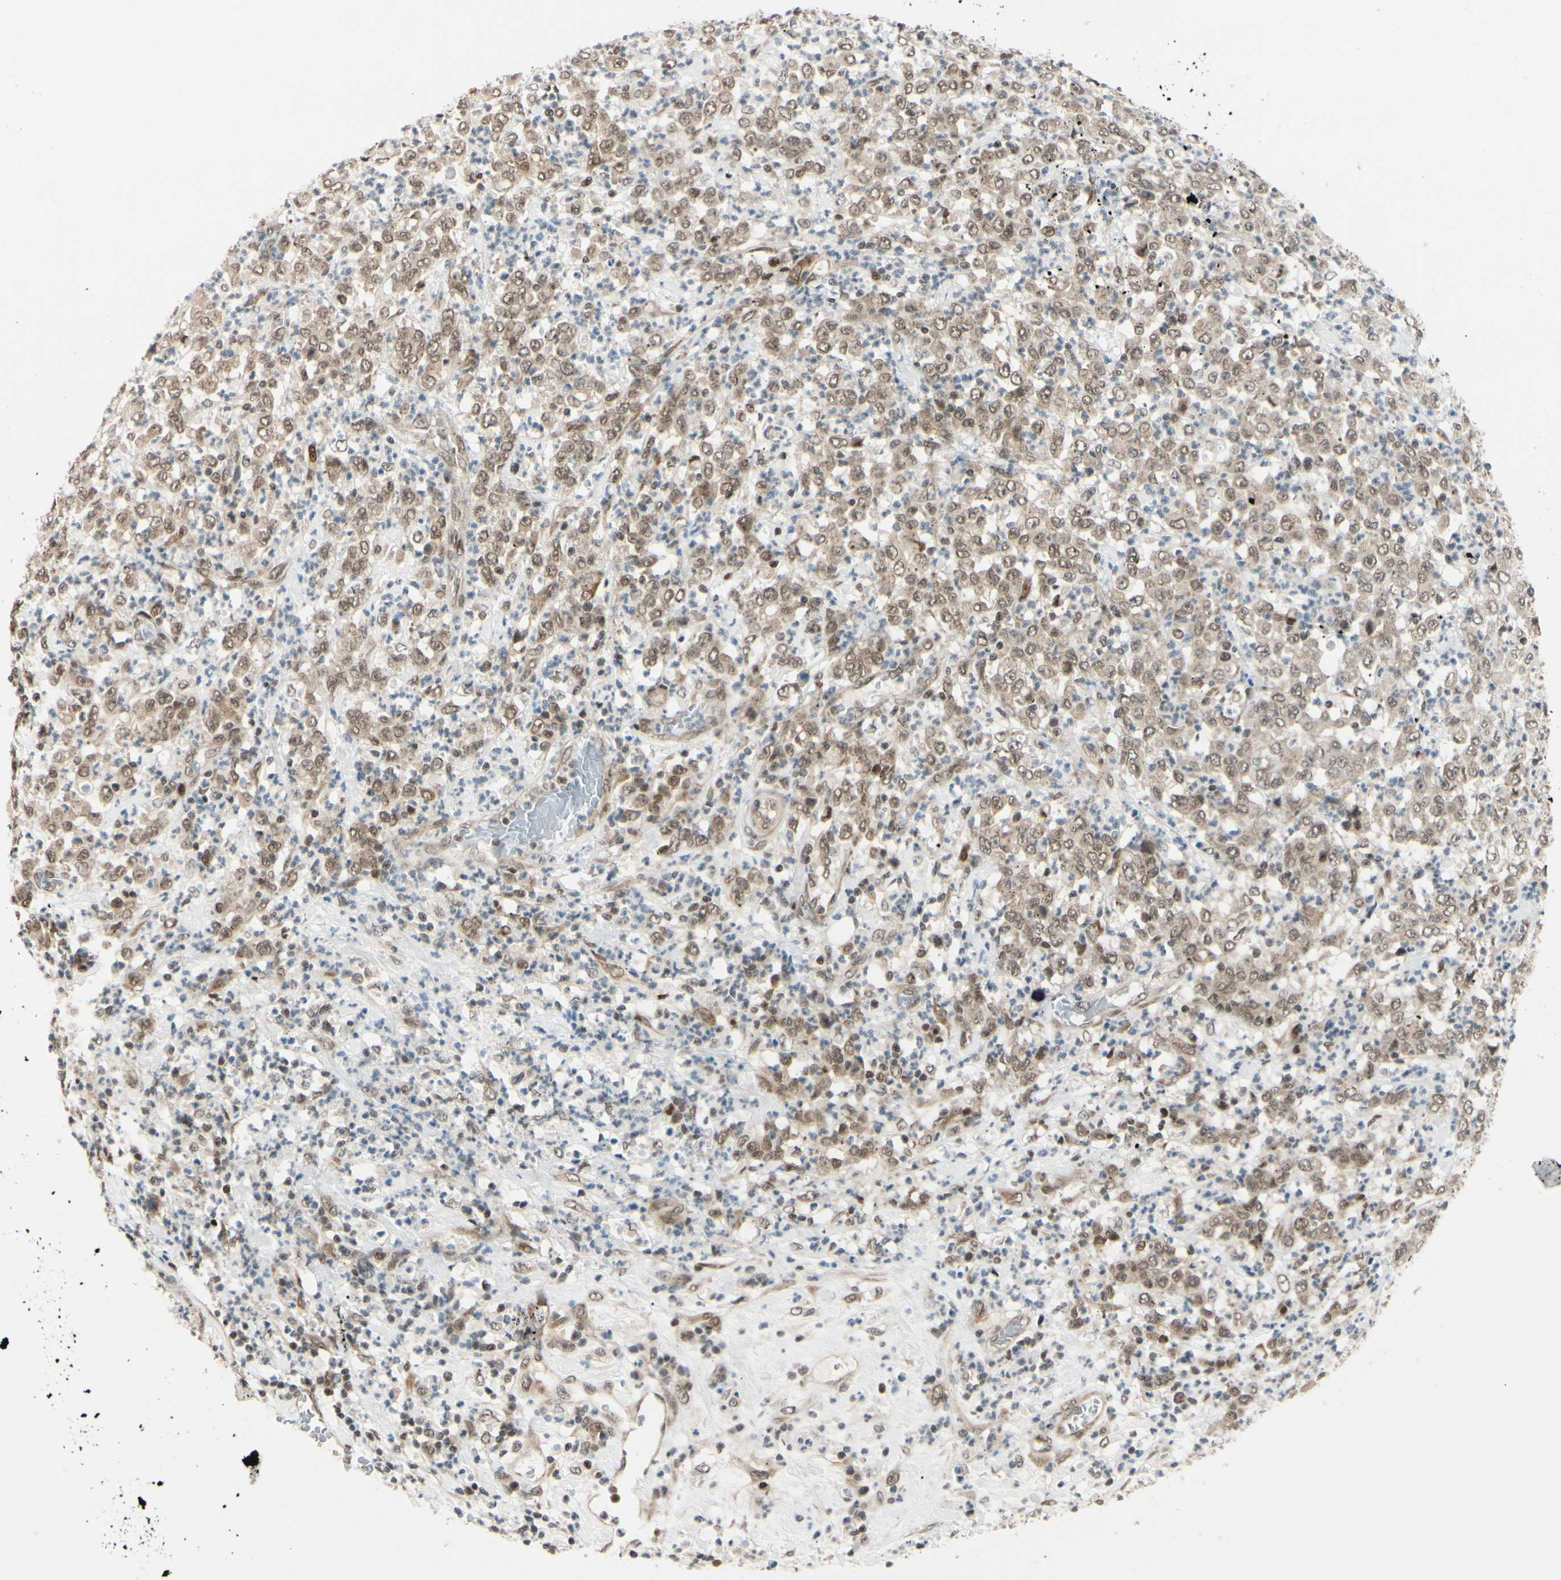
{"staining": {"intensity": "weak", "quantity": ">75%", "location": "cytoplasmic/membranous,nuclear"}, "tissue": "stomach cancer", "cell_type": "Tumor cells", "image_type": "cancer", "snomed": [{"axis": "morphology", "description": "Adenocarcinoma, NOS"}, {"axis": "topography", "description": "Stomach, lower"}], "caption": "Weak cytoplasmic/membranous and nuclear staining is present in approximately >75% of tumor cells in stomach cancer.", "gene": "BRMS1", "patient": {"sex": "female", "age": 71}}